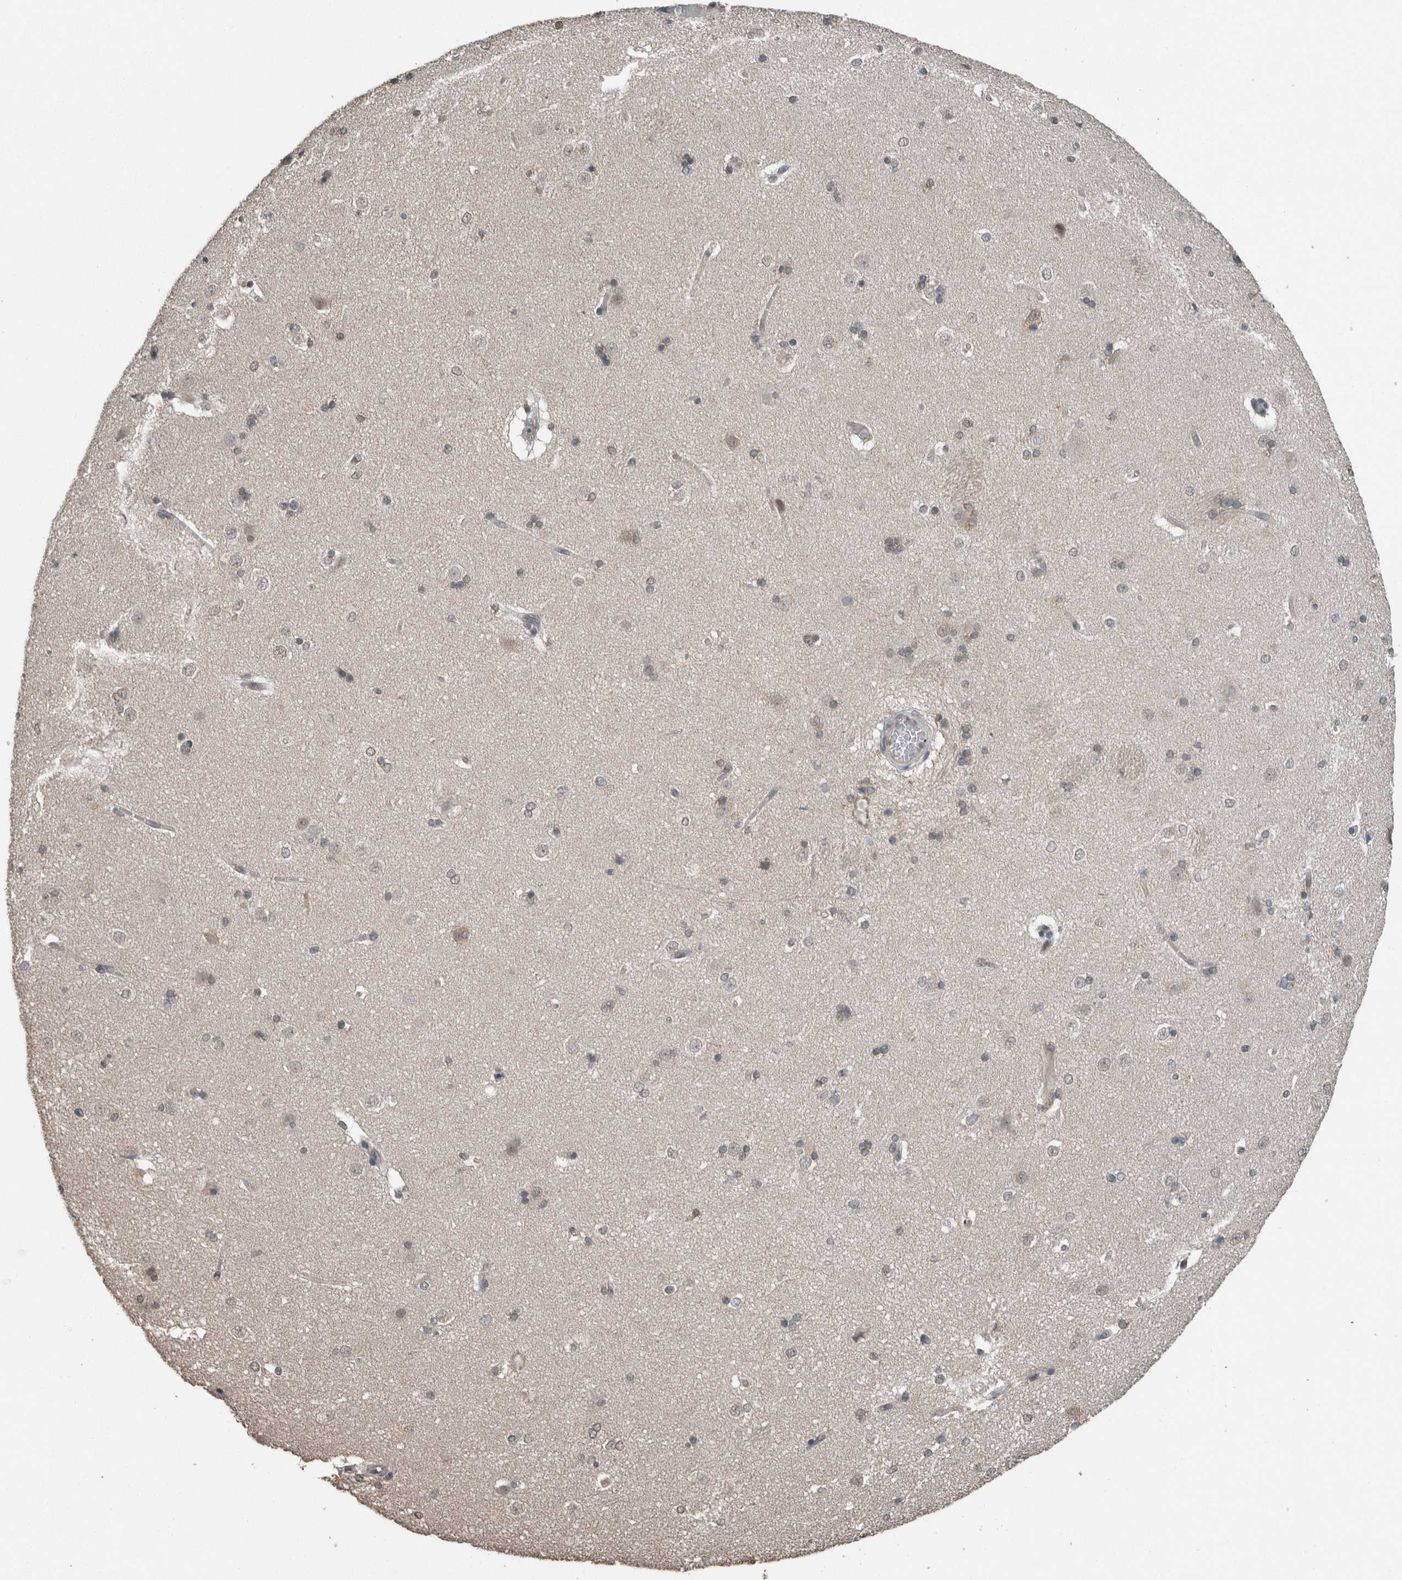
{"staining": {"intensity": "moderate", "quantity": "25%-75%", "location": "nuclear"}, "tissue": "caudate", "cell_type": "Glial cells", "image_type": "normal", "snomed": [{"axis": "morphology", "description": "Normal tissue, NOS"}, {"axis": "topography", "description": "Lateral ventricle wall"}], "caption": "Immunohistochemistry (IHC) histopathology image of normal human caudate stained for a protein (brown), which reveals medium levels of moderate nuclear staining in about 25%-75% of glial cells.", "gene": "MYO1E", "patient": {"sex": "female", "age": 19}}